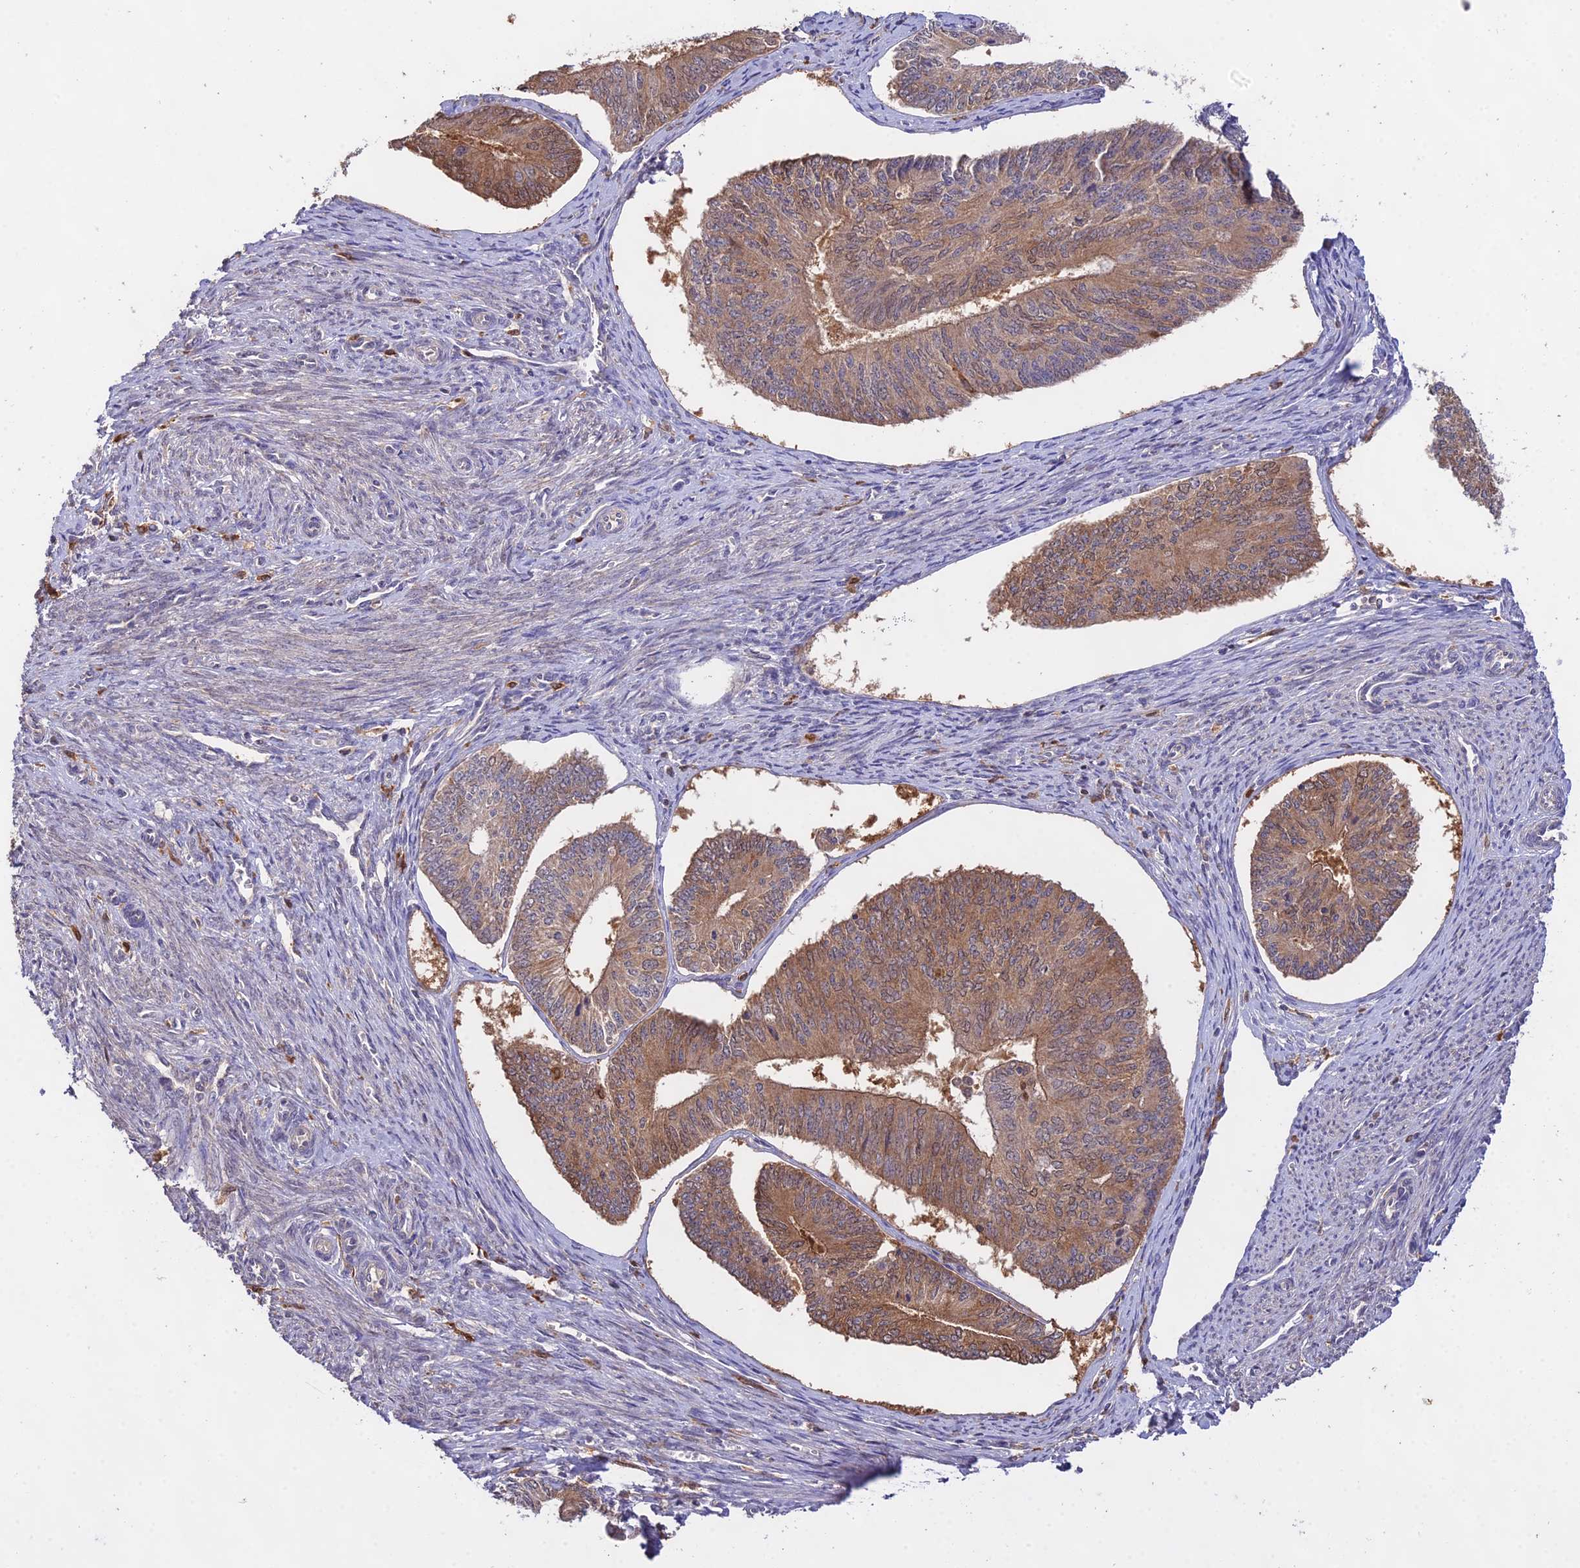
{"staining": {"intensity": "moderate", "quantity": ">75%", "location": "cytoplasmic/membranous"}, "tissue": "endometrial cancer", "cell_type": "Tumor cells", "image_type": "cancer", "snomed": [{"axis": "morphology", "description": "Adenocarcinoma, NOS"}, {"axis": "topography", "description": "Endometrium"}], "caption": "Endometrial adenocarcinoma stained for a protein (brown) reveals moderate cytoplasmic/membranous positive staining in about >75% of tumor cells.", "gene": "FBP1", "patient": {"sex": "female", "age": 68}}